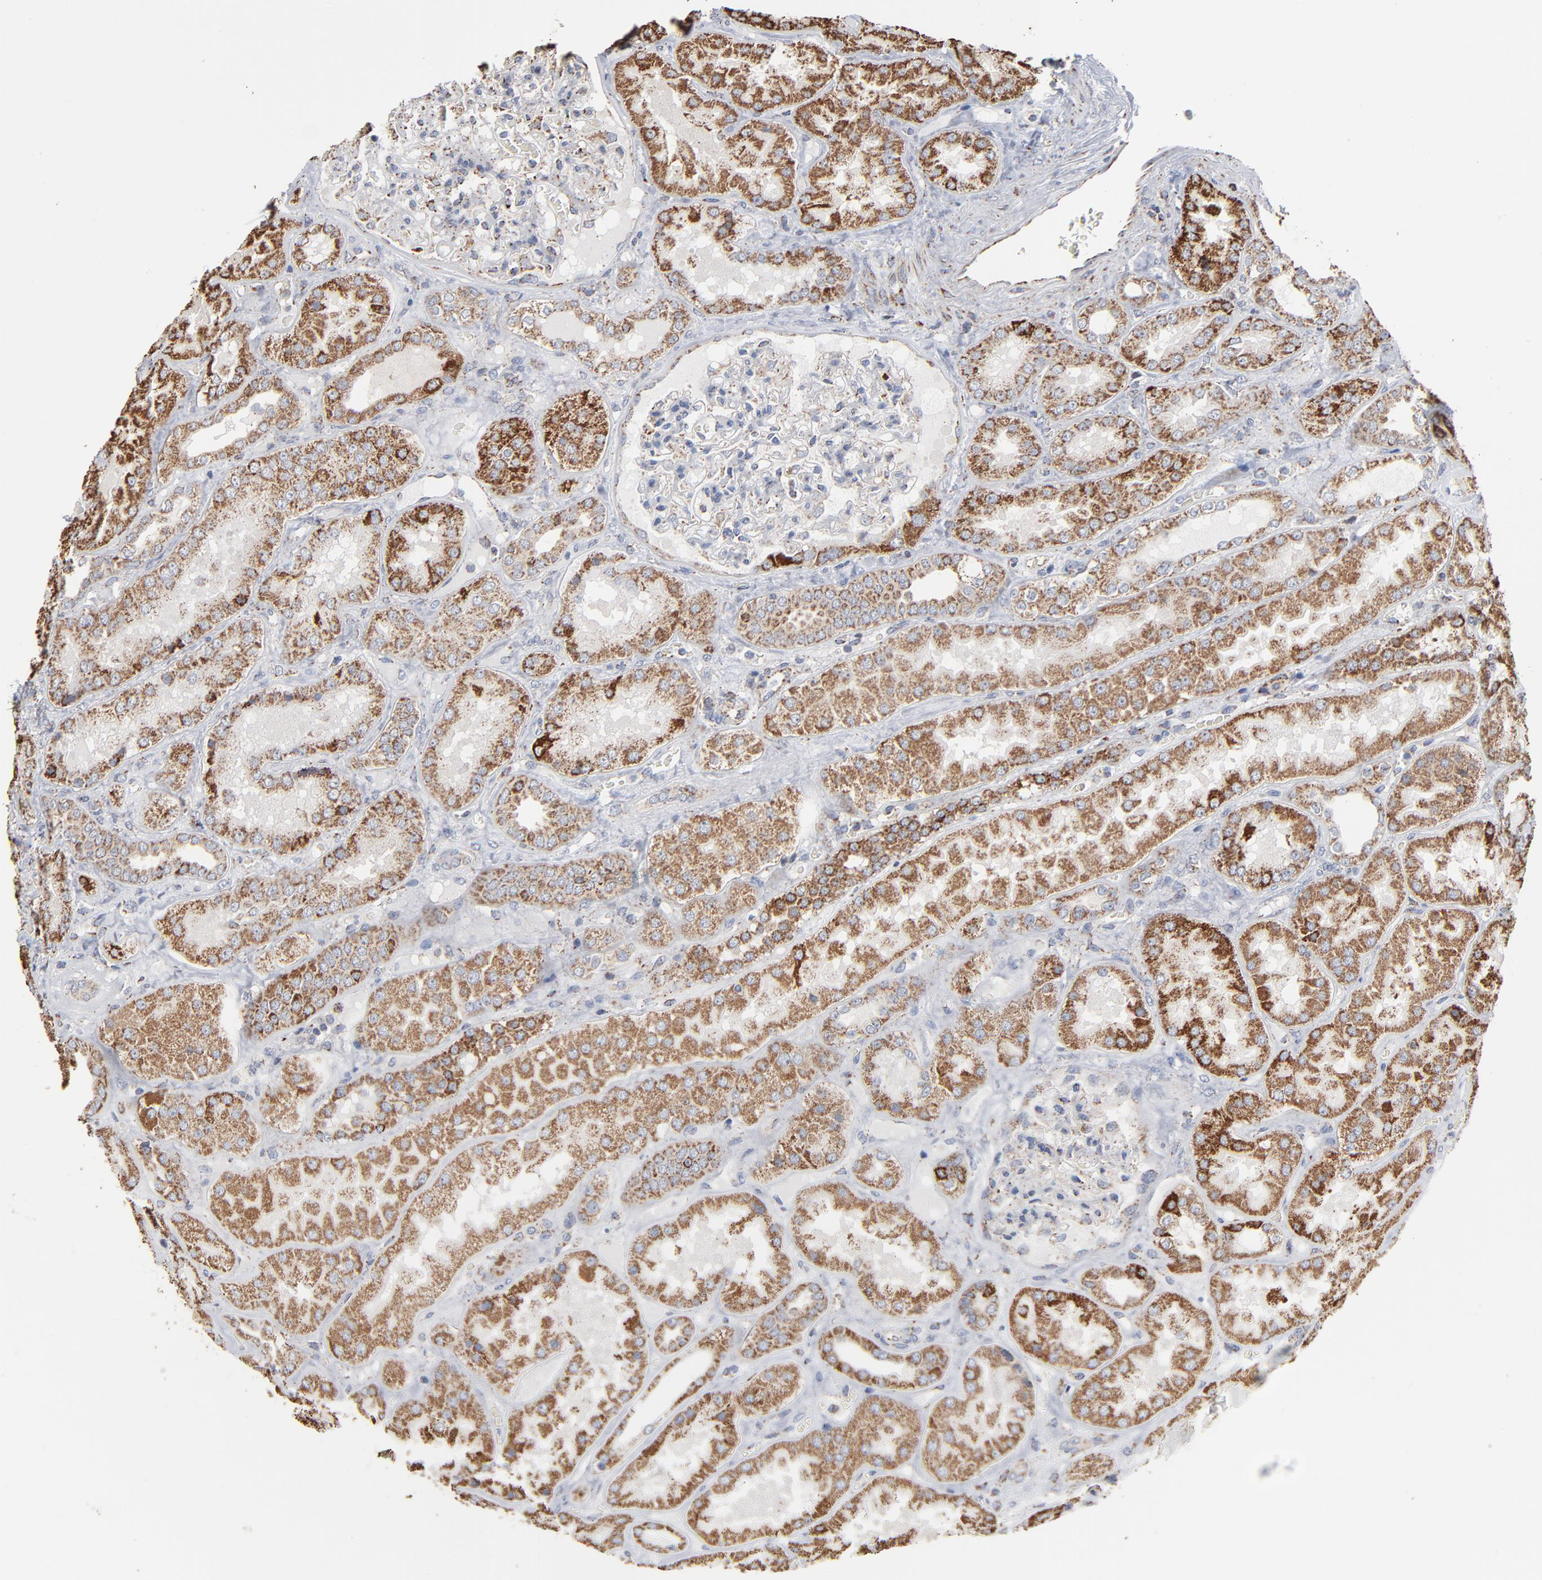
{"staining": {"intensity": "strong", "quantity": "<25%", "location": "cytoplasmic/membranous"}, "tissue": "kidney", "cell_type": "Cells in glomeruli", "image_type": "normal", "snomed": [{"axis": "morphology", "description": "Normal tissue, NOS"}, {"axis": "topography", "description": "Kidney"}], "caption": "An immunohistochemistry (IHC) histopathology image of normal tissue is shown. Protein staining in brown highlights strong cytoplasmic/membranous positivity in kidney within cells in glomeruli.", "gene": "UQCRC1", "patient": {"sex": "female", "age": 56}}